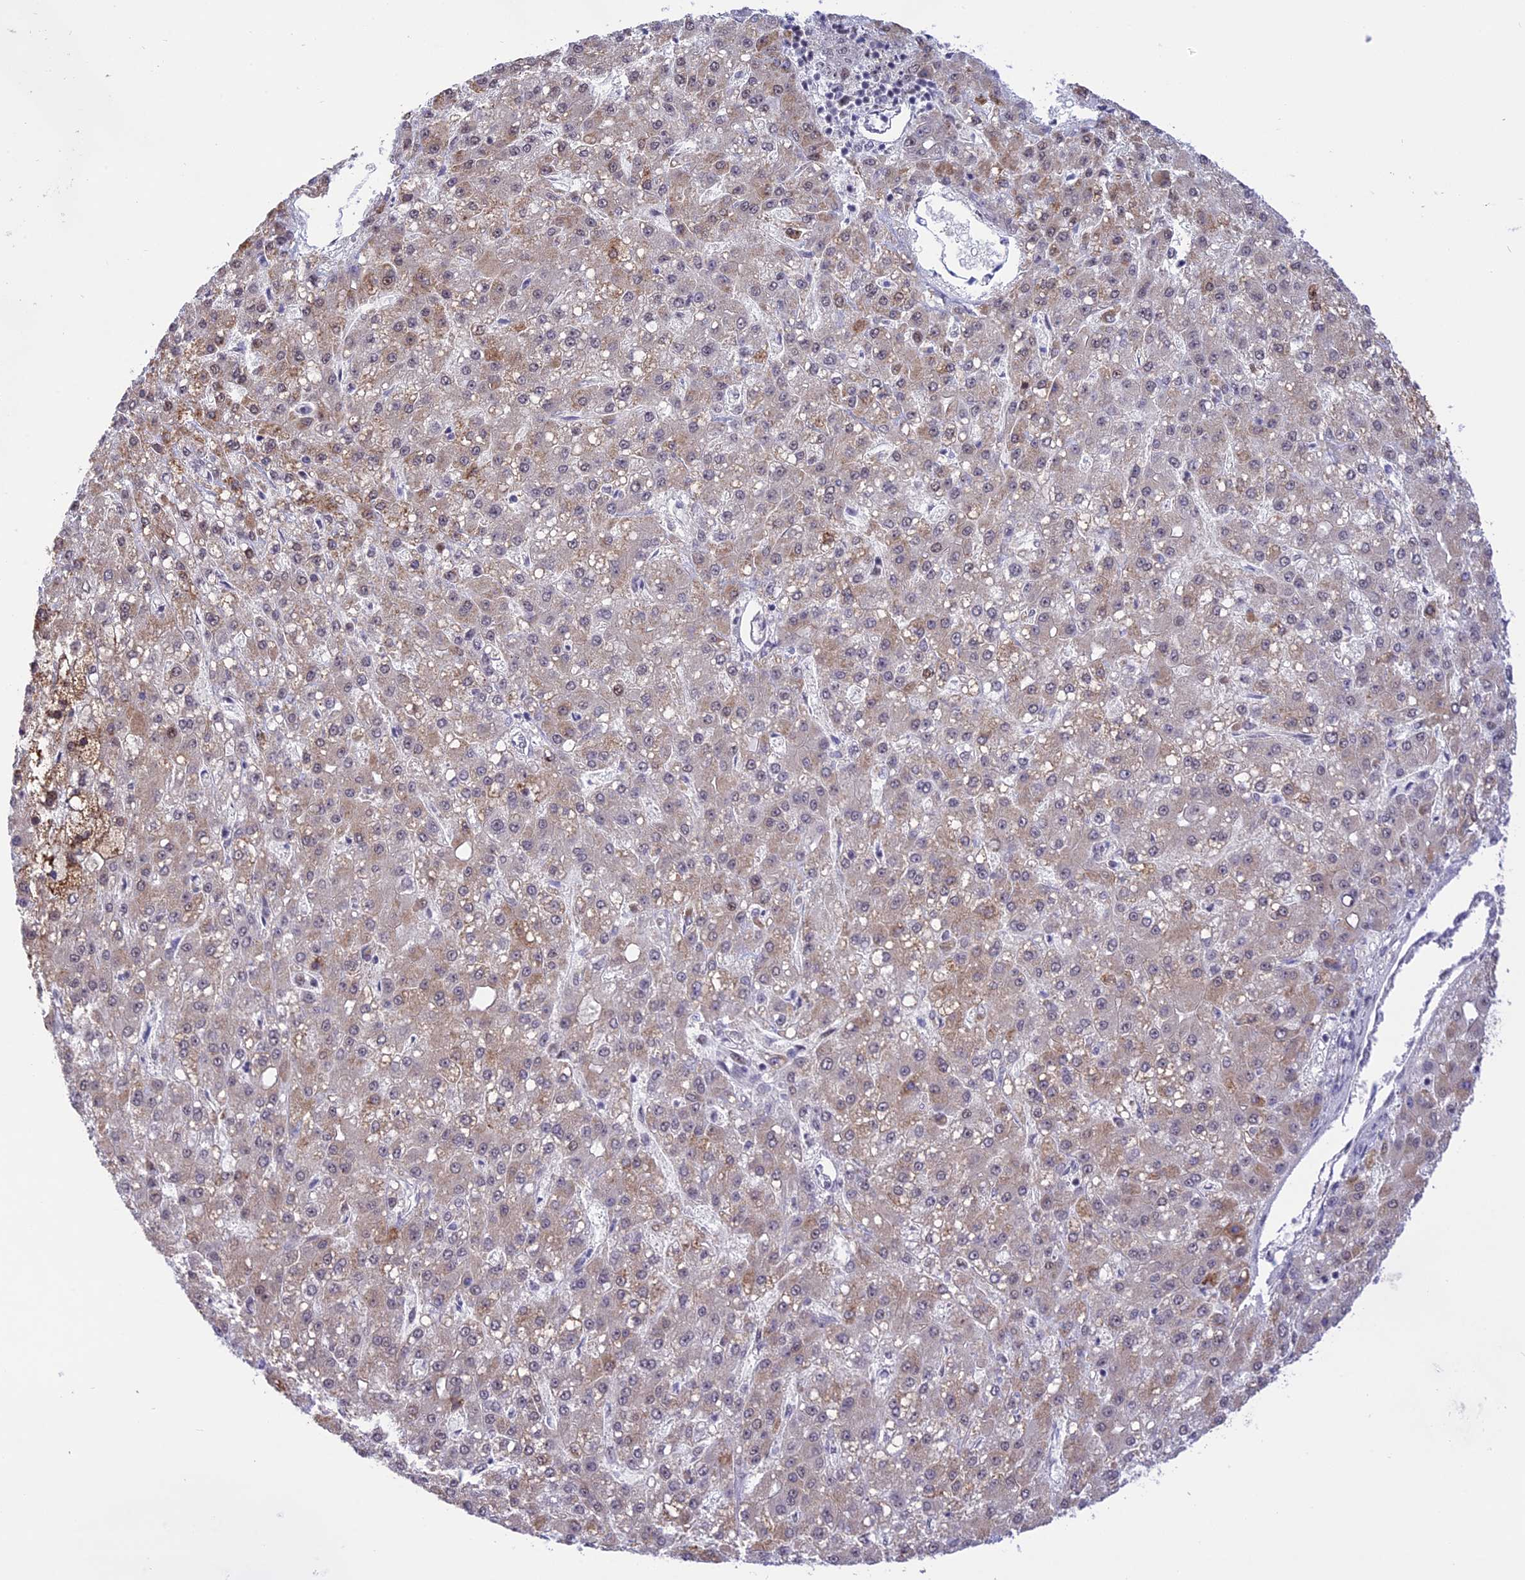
{"staining": {"intensity": "moderate", "quantity": "25%-75%", "location": "cytoplasmic/membranous"}, "tissue": "liver cancer", "cell_type": "Tumor cells", "image_type": "cancer", "snomed": [{"axis": "morphology", "description": "Carcinoma, Hepatocellular, NOS"}, {"axis": "topography", "description": "Liver"}], "caption": "Protein staining reveals moderate cytoplasmic/membranous expression in approximately 25%-75% of tumor cells in liver hepatocellular carcinoma.", "gene": "ZNF837", "patient": {"sex": "male", "age": 67}}